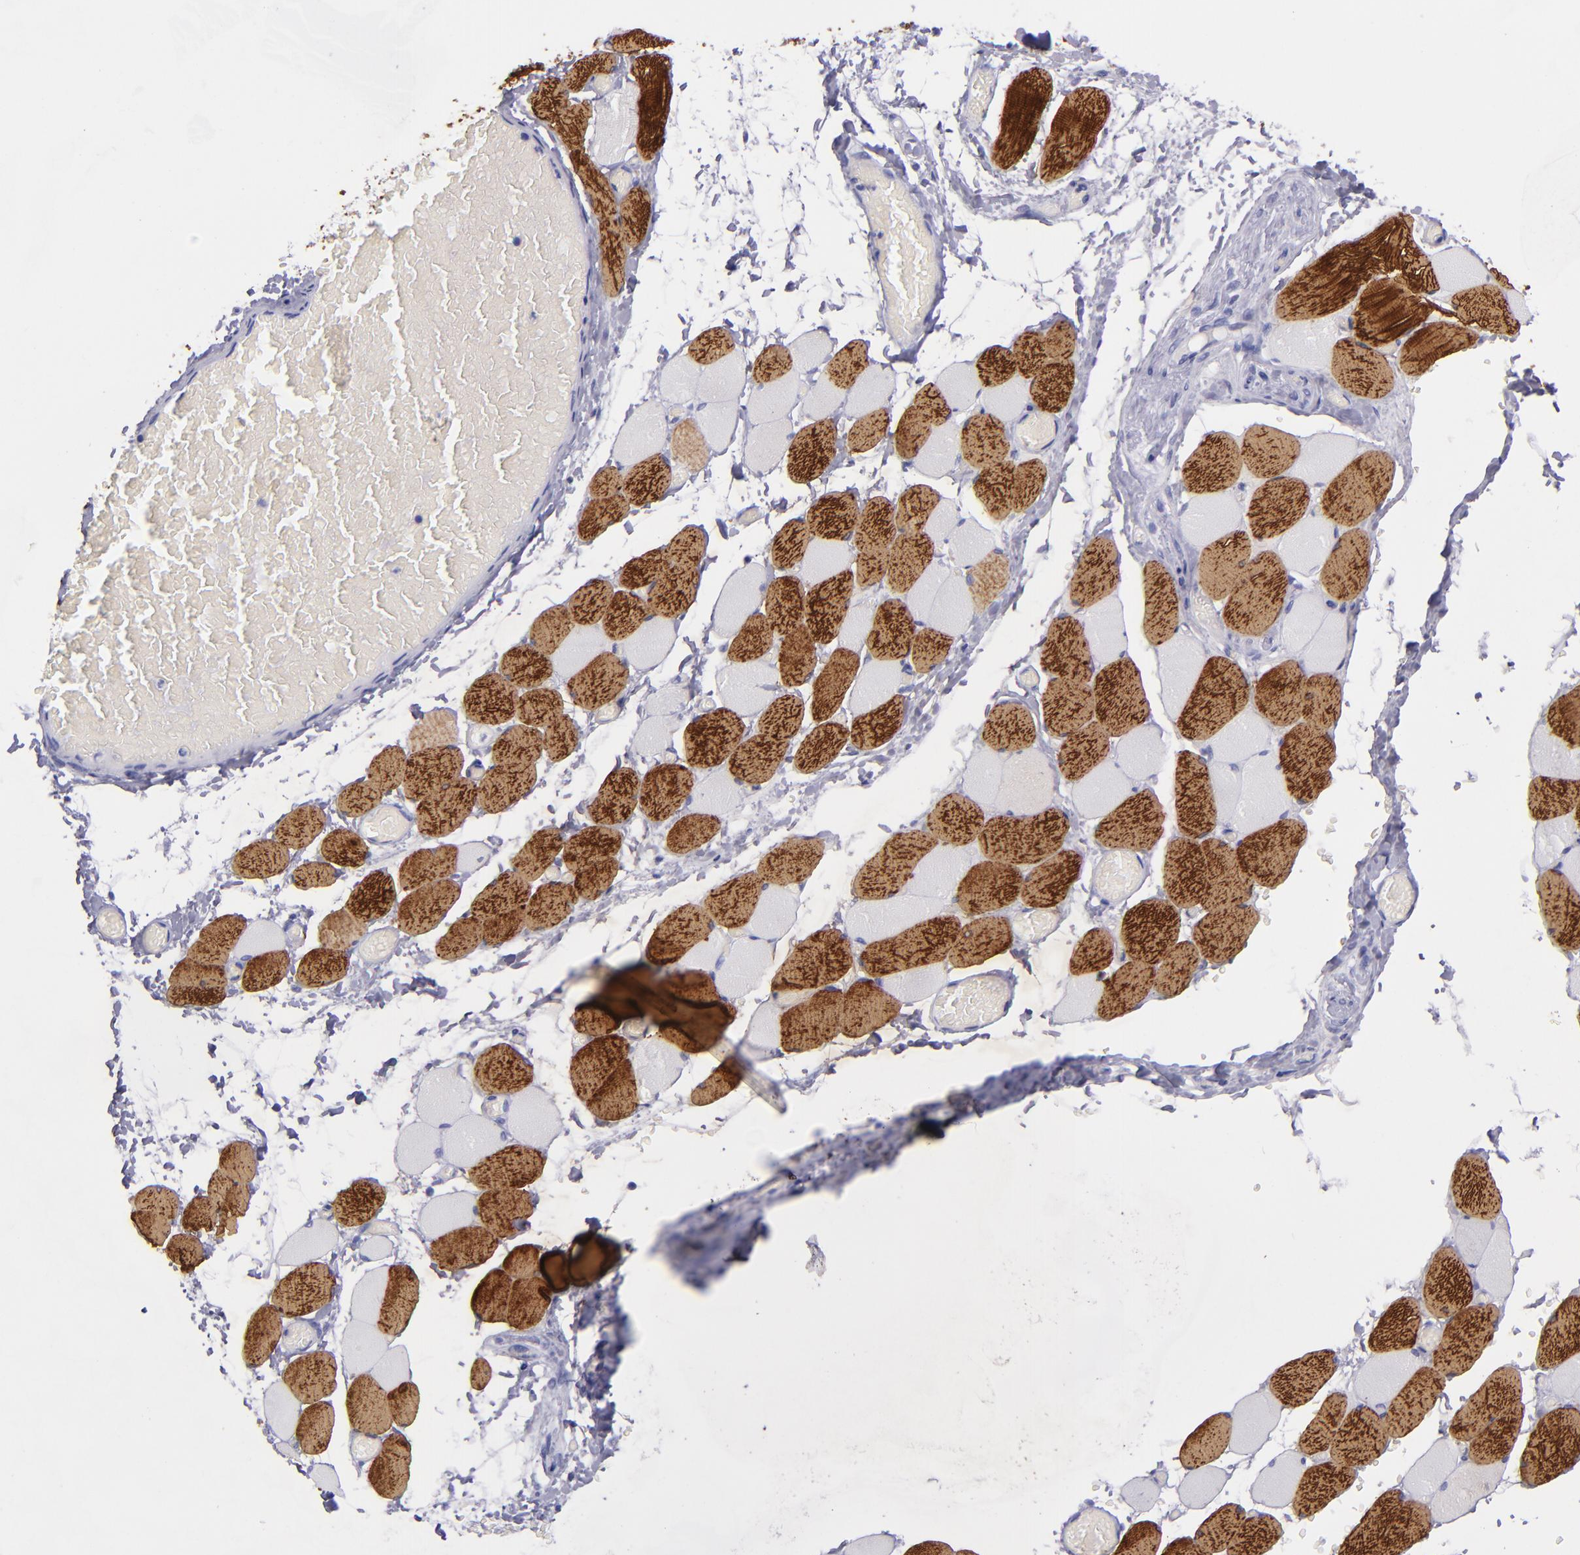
{"staining": {"intensity": "strong", "quantity": "25%-75%", "location": "cytoplasmic/membranous"}, "tissue": "skeletal muscle", "cell_type": "Myocytes", "image_type": "normal", "snomed": [{"axis": "morphology", "description": "Normal tissue, NOS"}, {"axis": "topography", "description": "Skeletal muscle"}, {"axis": "topography", "description": "Soft tissue"}], "caption": "Immunohistochemistry (IHC) of normal skeletal muscle exhibits high levels of strong cytoplasmic/membranous staining in about 25%-75% of myocytes.", "gene": "TNNT3", "patient": {"sex": "female", "age": 58}}